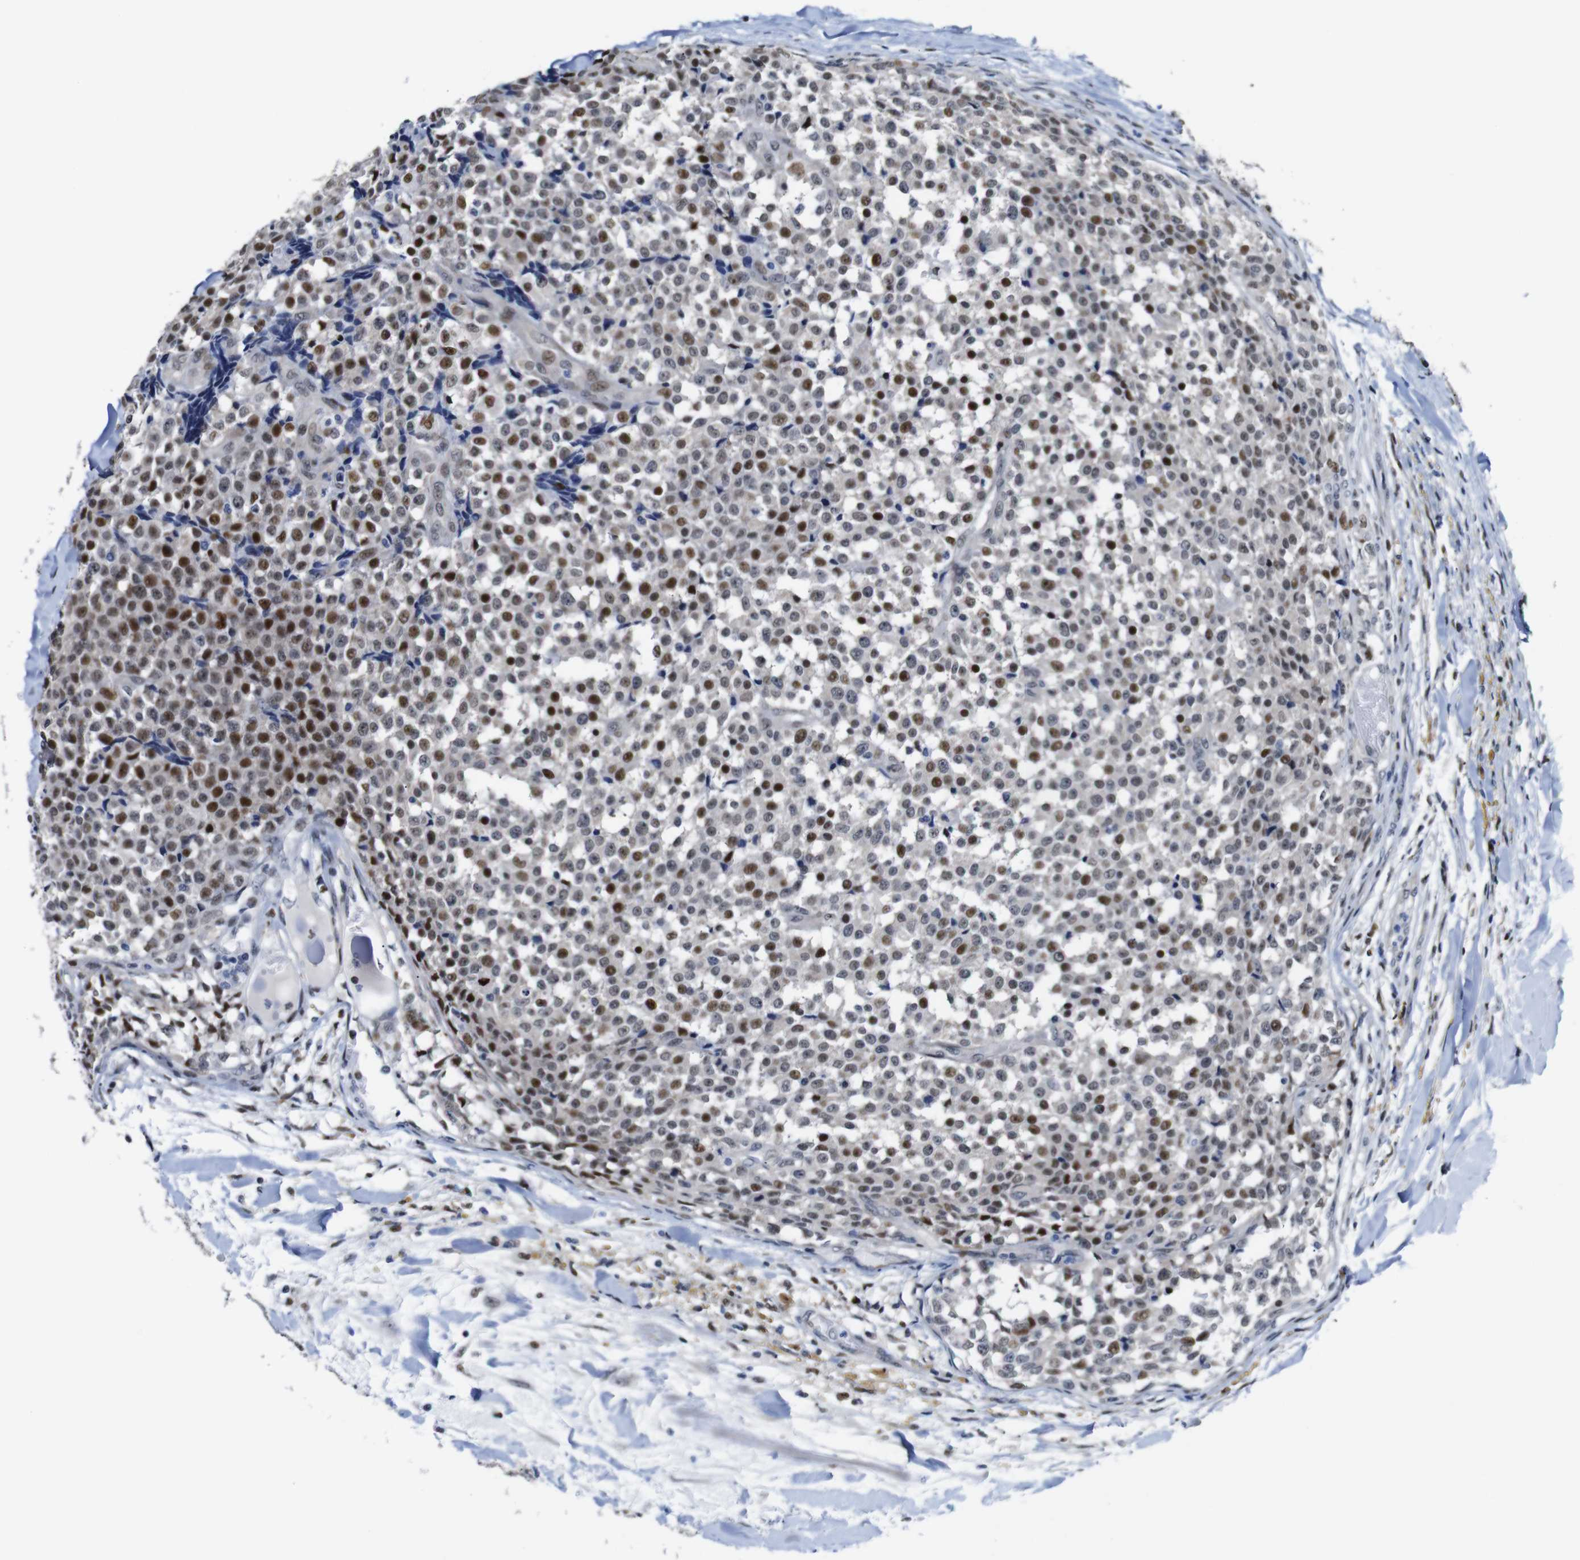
{"staining": {"intensity": "strong", "quantity": "25%-75%", "location": "nuclear"}, "tissue": "testis cancer", "cell_type": "Tumor cells", "image_type": "cancer", "snomed": [{"axis": "morphology", "description": "Seminoma, NOS"}, {"axis": "topography", "description": "Testis"}], "caption": "This is an image of IHC staining of testis cancer (seminoma), which shows strong positivity in the nuclear of tumor cells.", "gene": "GATA6", "patient": {"sex": "male", "age": 59}}